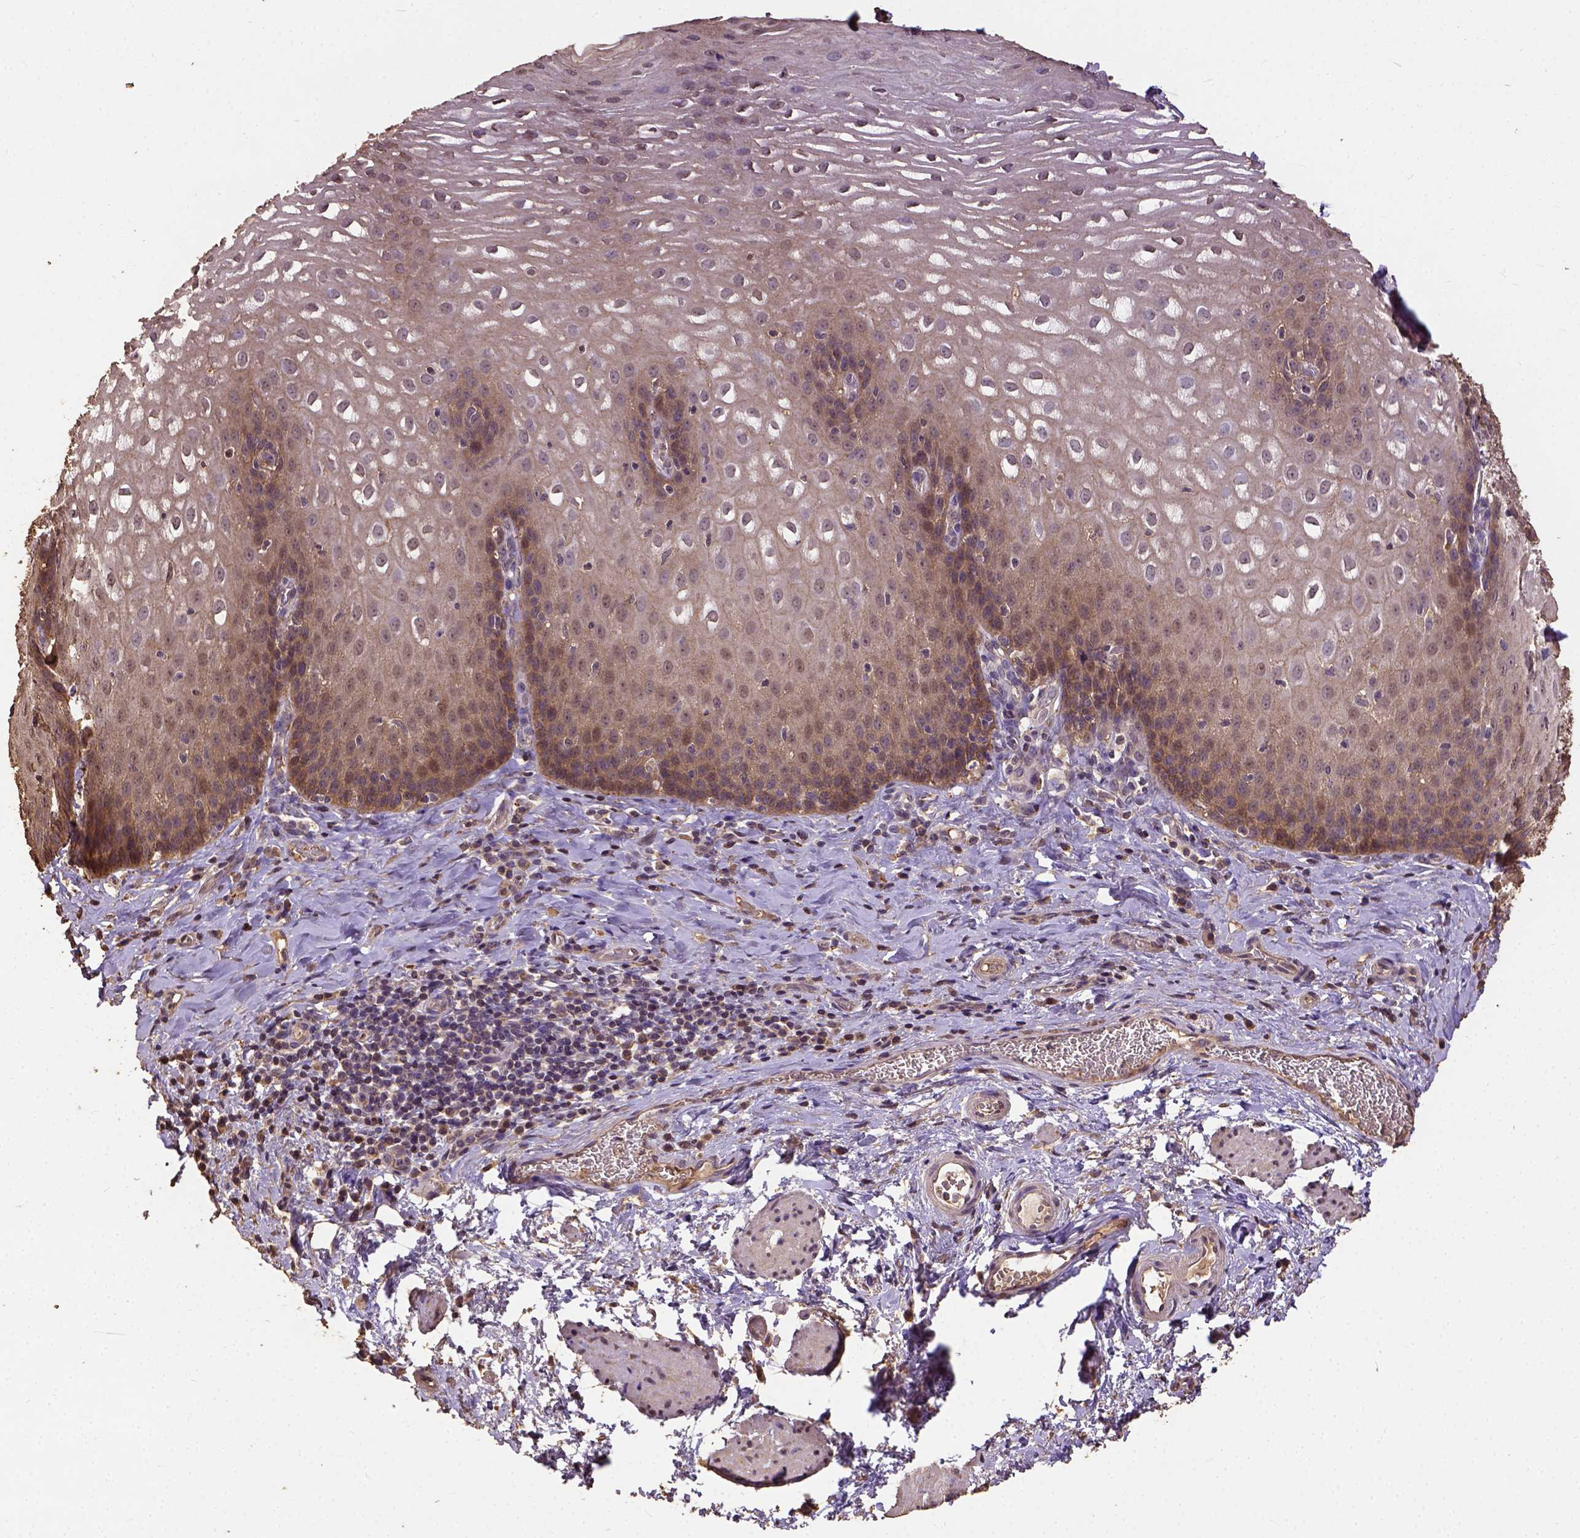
{"staining": {"intensity": "weak", "quantity": ">75%", "location": "cytoplasmic/membranous,nuclear"}, "tissue": "esophagus", "cell_type": "Squamous epithelial cells", "image_type": "normal", "snomed": [{"axis": "morphology", "description": "Normal tissue, NOS"}, {"axis": "topography", "description": "Esophagus"}], "caption": "Immunohistochemistry (IHC) of normal esophagus exhibits low levels of weak cytoplasmic/membranous,nuclear positivity in about >75% of squamous epithelial cells.", "gene": "ATP1B3", "patient": {"sex": "male", "age": 68}}